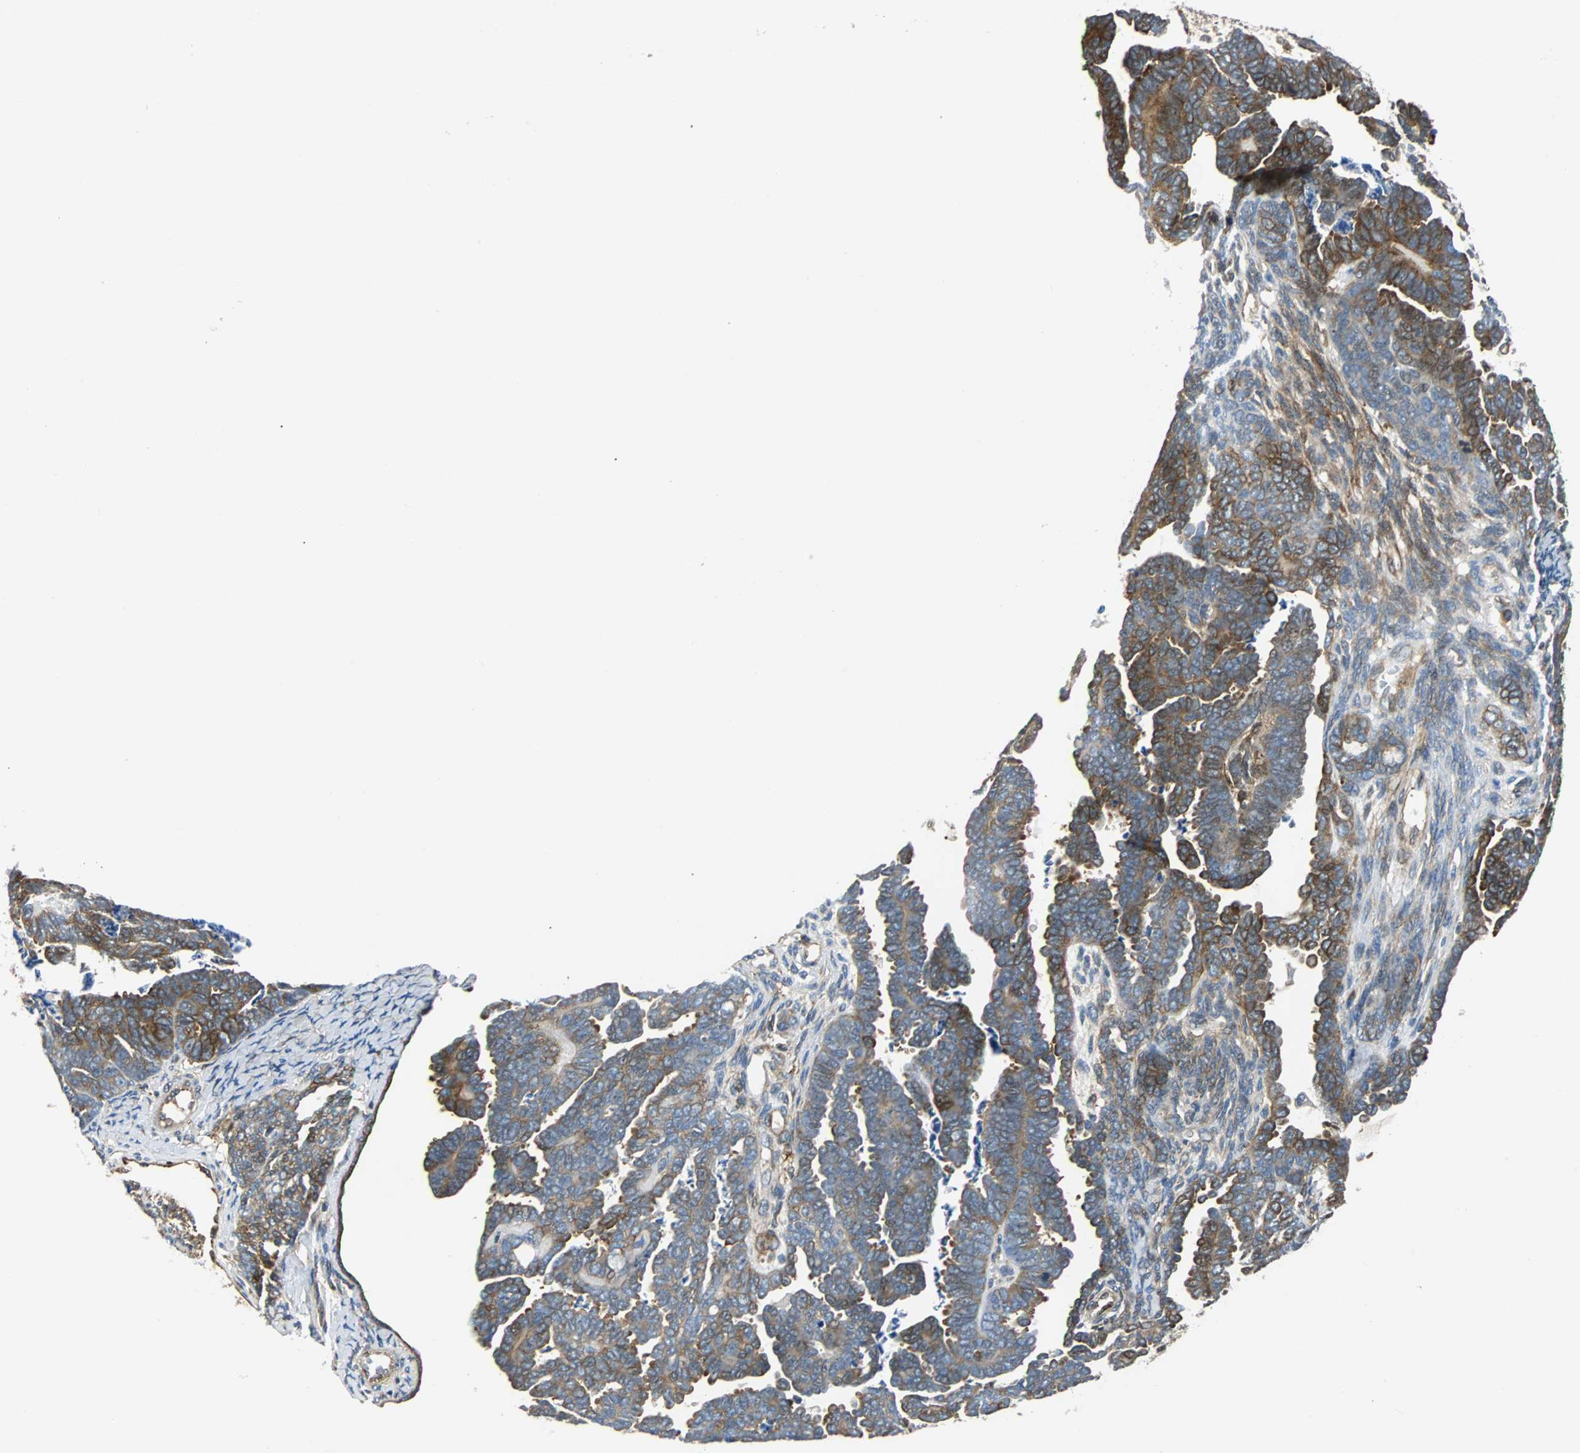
{"staining": {"intensity": "strong", "quantity": ">75%", "location": "cytoplasmic/membranous"}, "tissue": "endometrial cancer", "cell_type": "Tumor cells", "image_type": "cancer", "snomed": [{"axis": "morphology", "description": "Neoplasm, malignant, NOS"}, {"axis": "topography", "description": "Endometrium"}], "caption": "There is high levels of strong cytoplasmic/membranous positivity in tumor cells of endometrial cancer, as demonstrated by immunohistochemical staining (brown color).", "gene": "RELA", "patient": {"sex": "female", "age": 74}}